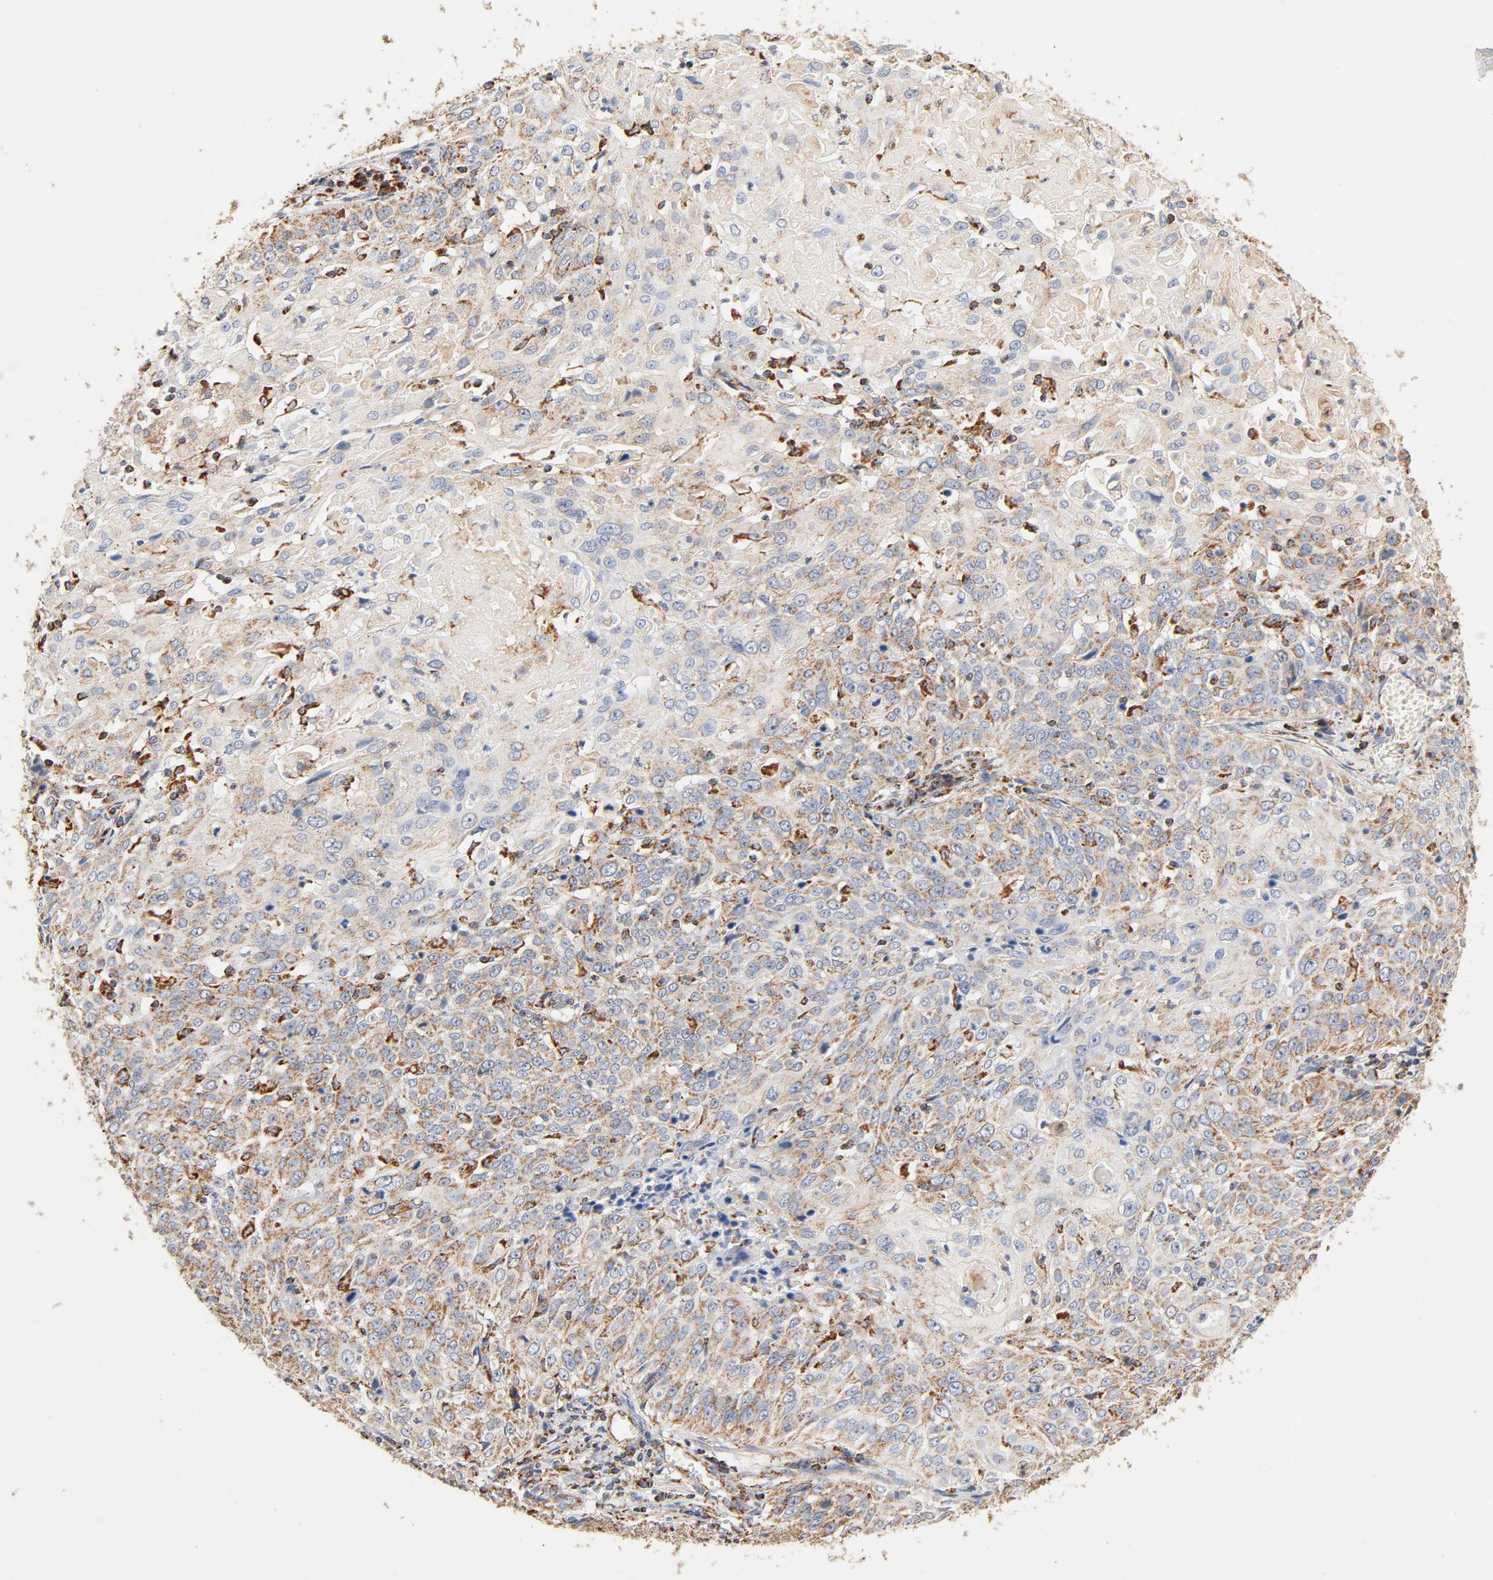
{"staining": {"intensity": "moderate", "quantity": ">75%", "location": "cytoplasmic/membranous"}, "tissue": "cervical cancer", "cell_type": "Tumor cells", "image_type": "cancer", "snomed": [{"axis": "morphology", "description": "Squamous cell carcinoma, NOS"}, {"axis": "topography", "description": "Cervix"}], "caption": "This is a histology image of immunohistochemistry staining of cervical cancer (squamous cell carcinoma), which shows moderate staining in the cytoplasmic/membranous of tumor cells.", "gene": "COX4I1", "patient": {"sex": "female", "age": 39}}